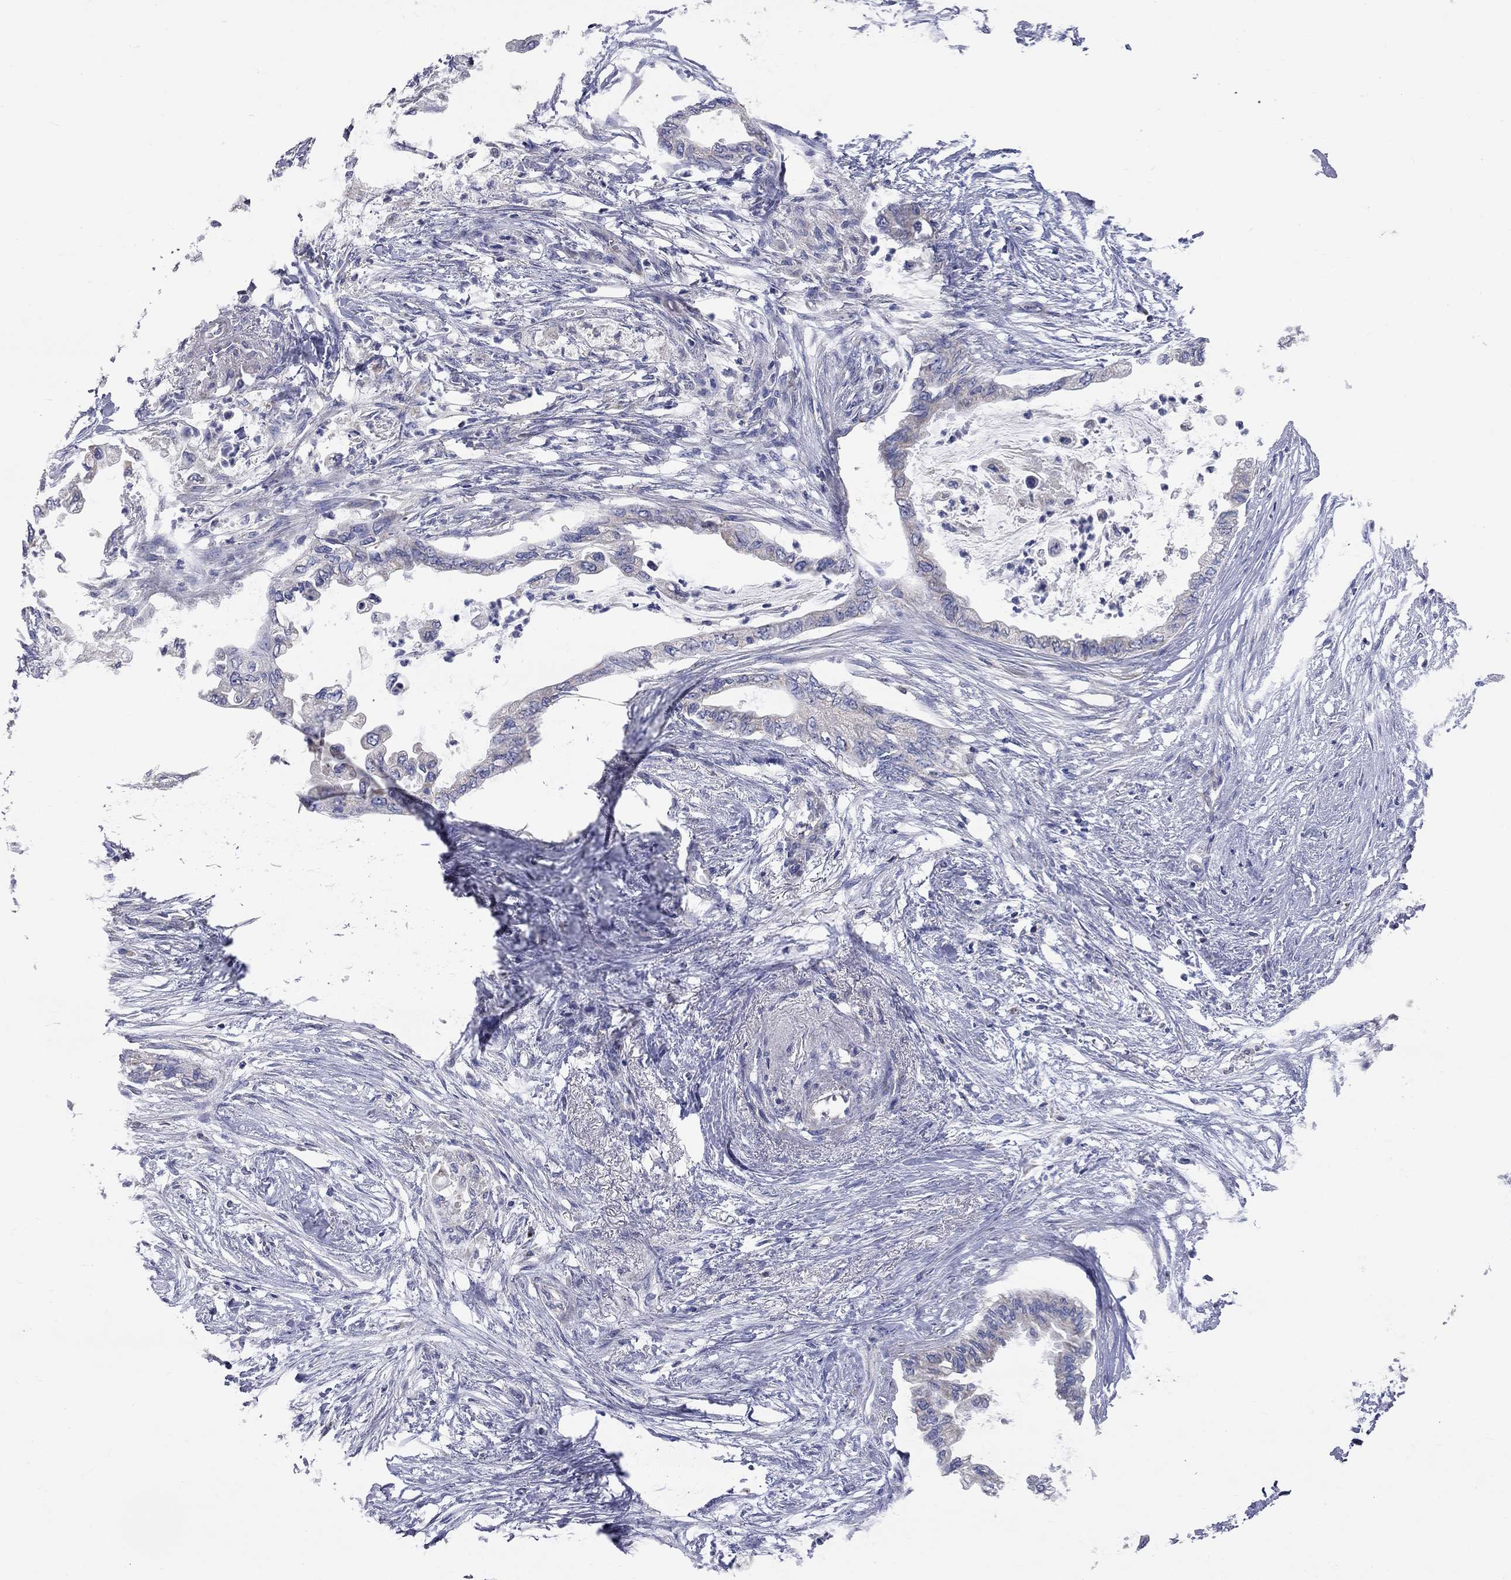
{"staining": {"intensity": "negative", "quantity": "none", "location": "none"}, "tissue": "pancreatic cancer", "cell_type": "Tumor cells", "image_type": "cancer", "snomed": [{"axis": "morphology", "description": "Normal tissue, NOS"}, {"axis": "morphology", "description": "Adenocarcinoma, NOS"}, {"axis": "topography", "description": "Pancreas"}, {"axis": "topography", "description": "Duodenum"}], "caption": "IHC histopathology image of neoplastic tissue: human pancreatic adenocarcinoma stained with DAB (3,3'-diaminobenzidine) shows no significant protein expression in tumor cells.", "gene": "CFAP161", "patient": {"sex": "female", "age": 60}}